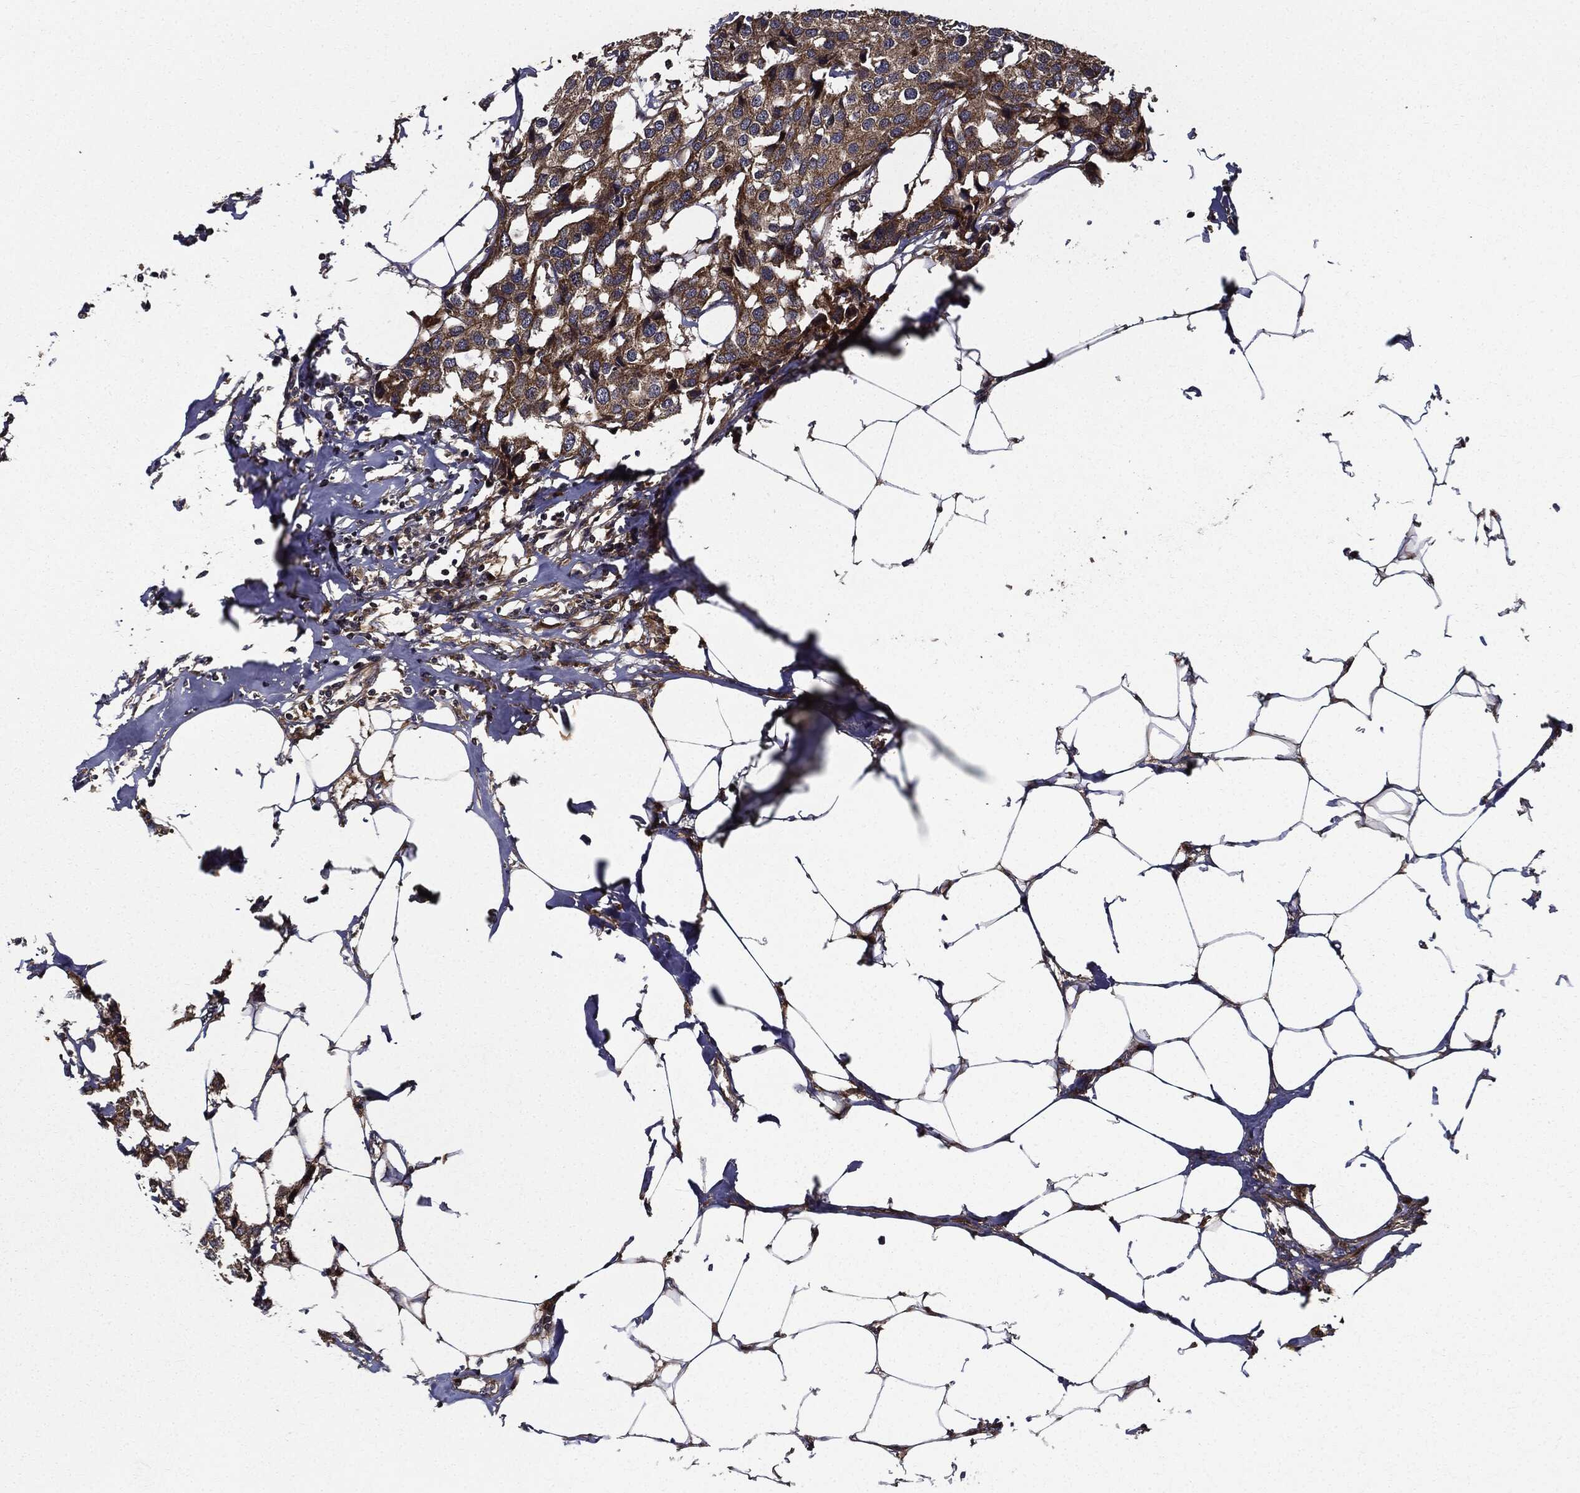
{"staining": {"intensity": "moderate", "quantity": ">75%", "location": "cytoplasmic/membranous"}, "tissue": "breast cancer", "cell_type": "Tumor cells", "image_type": "cancer", "snomed": [{"axis": "morphology", "description": "Duct carcinoma"}, {"axis": "topography", "description": "Breast"}], "caption": "Tumor cells show moderate cytoplasmic/membranous expression in about >75% of cells in infiltrating ductal carcinoma (breast).", "gene": "HTT", "patient": {"sex": "female", "age": 80}}